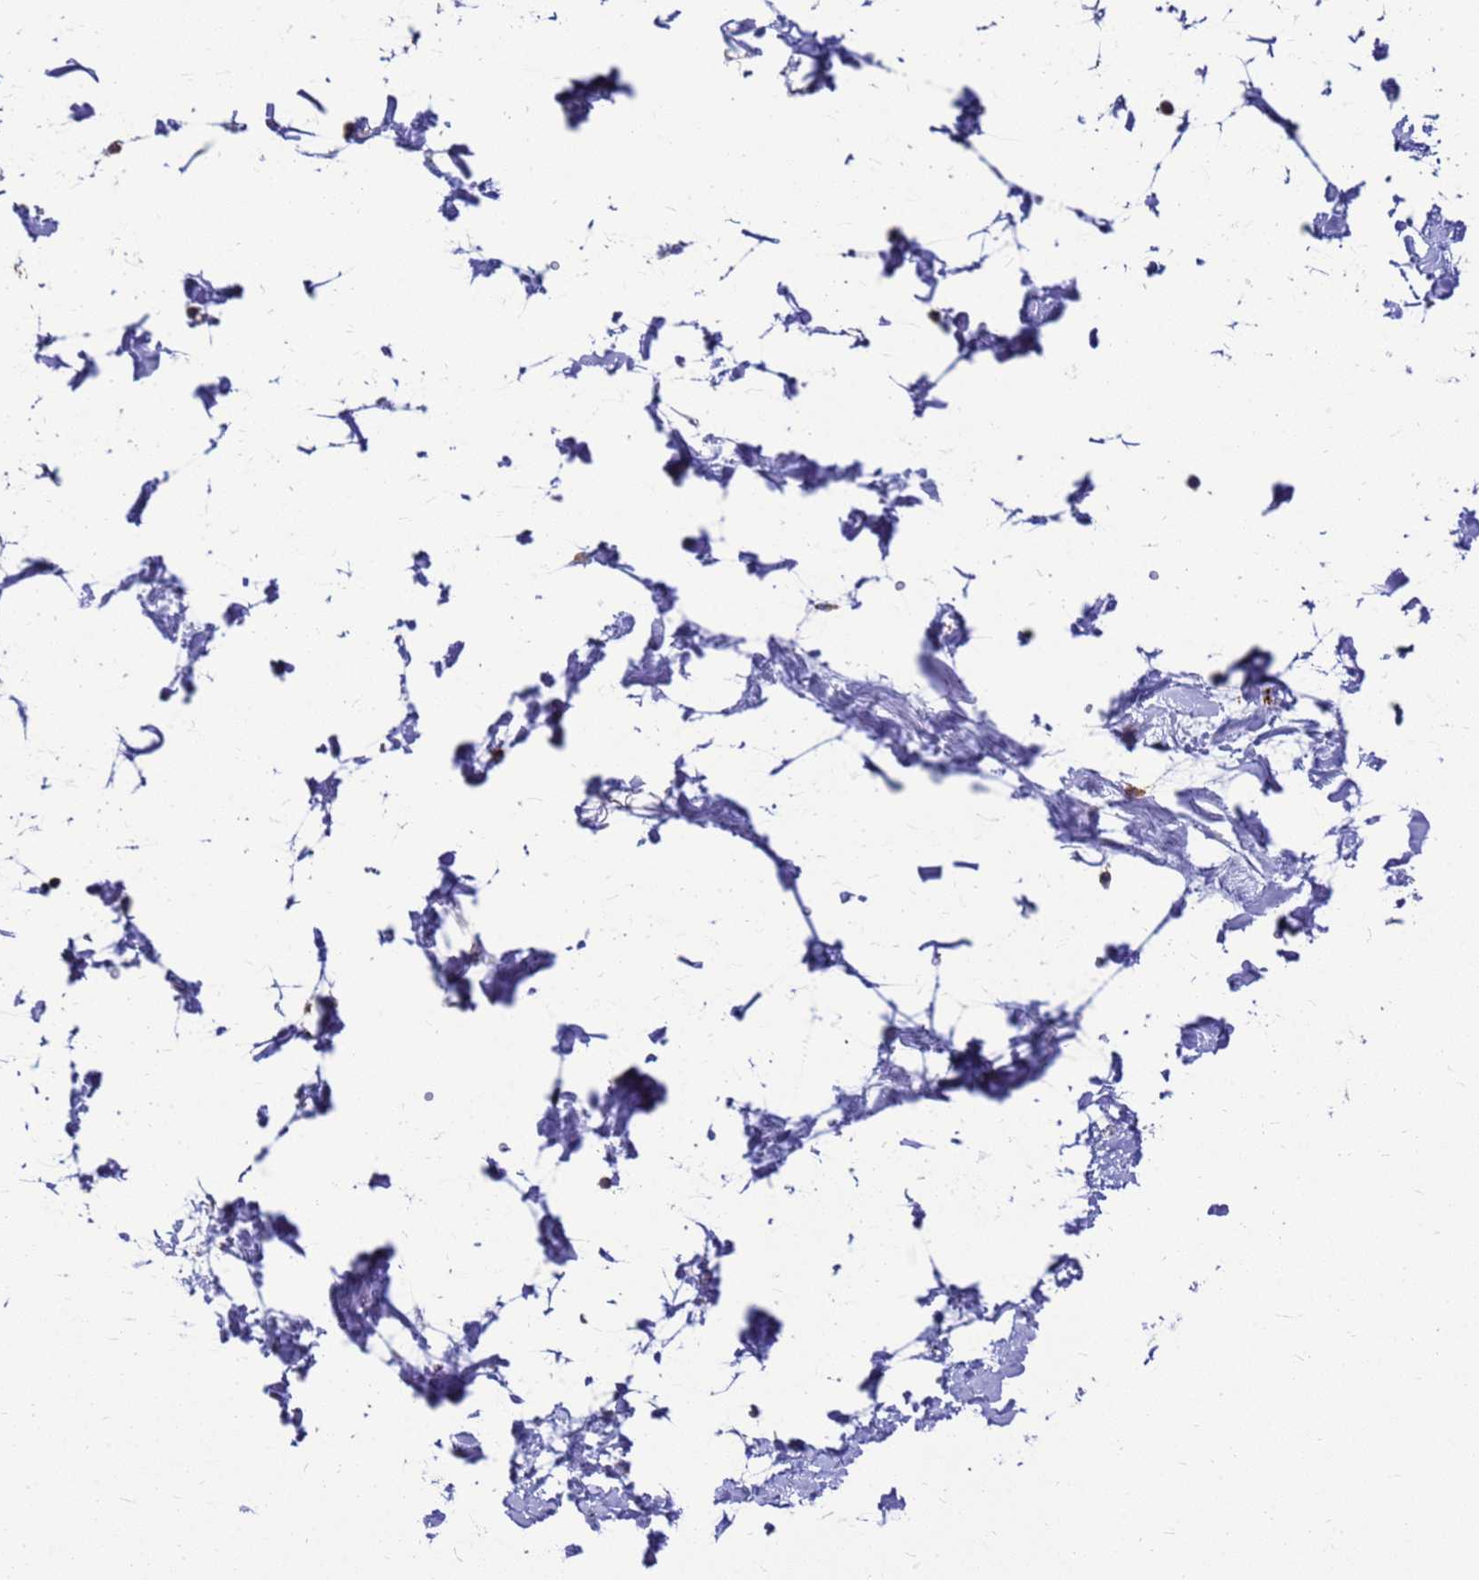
{"staining": {"intensity": "negative", "quantity": "none", "location": "none"}, "tissue": "adipose tissue", "cell_type": "Adipocytes", "image_type": "normal", "snomed": [{"axis": "morphology", "description": "Normal tissue, NOS"}, {"axis": "topography", "description": "Soft tissue"}], "caption": "Adipose tissue stained for a protein using immunohistochemistry (IHC) demonstrates no positivity adipocytes.", "gene": "ZNF235", "patient": {"sex": "male", "age": 72}}